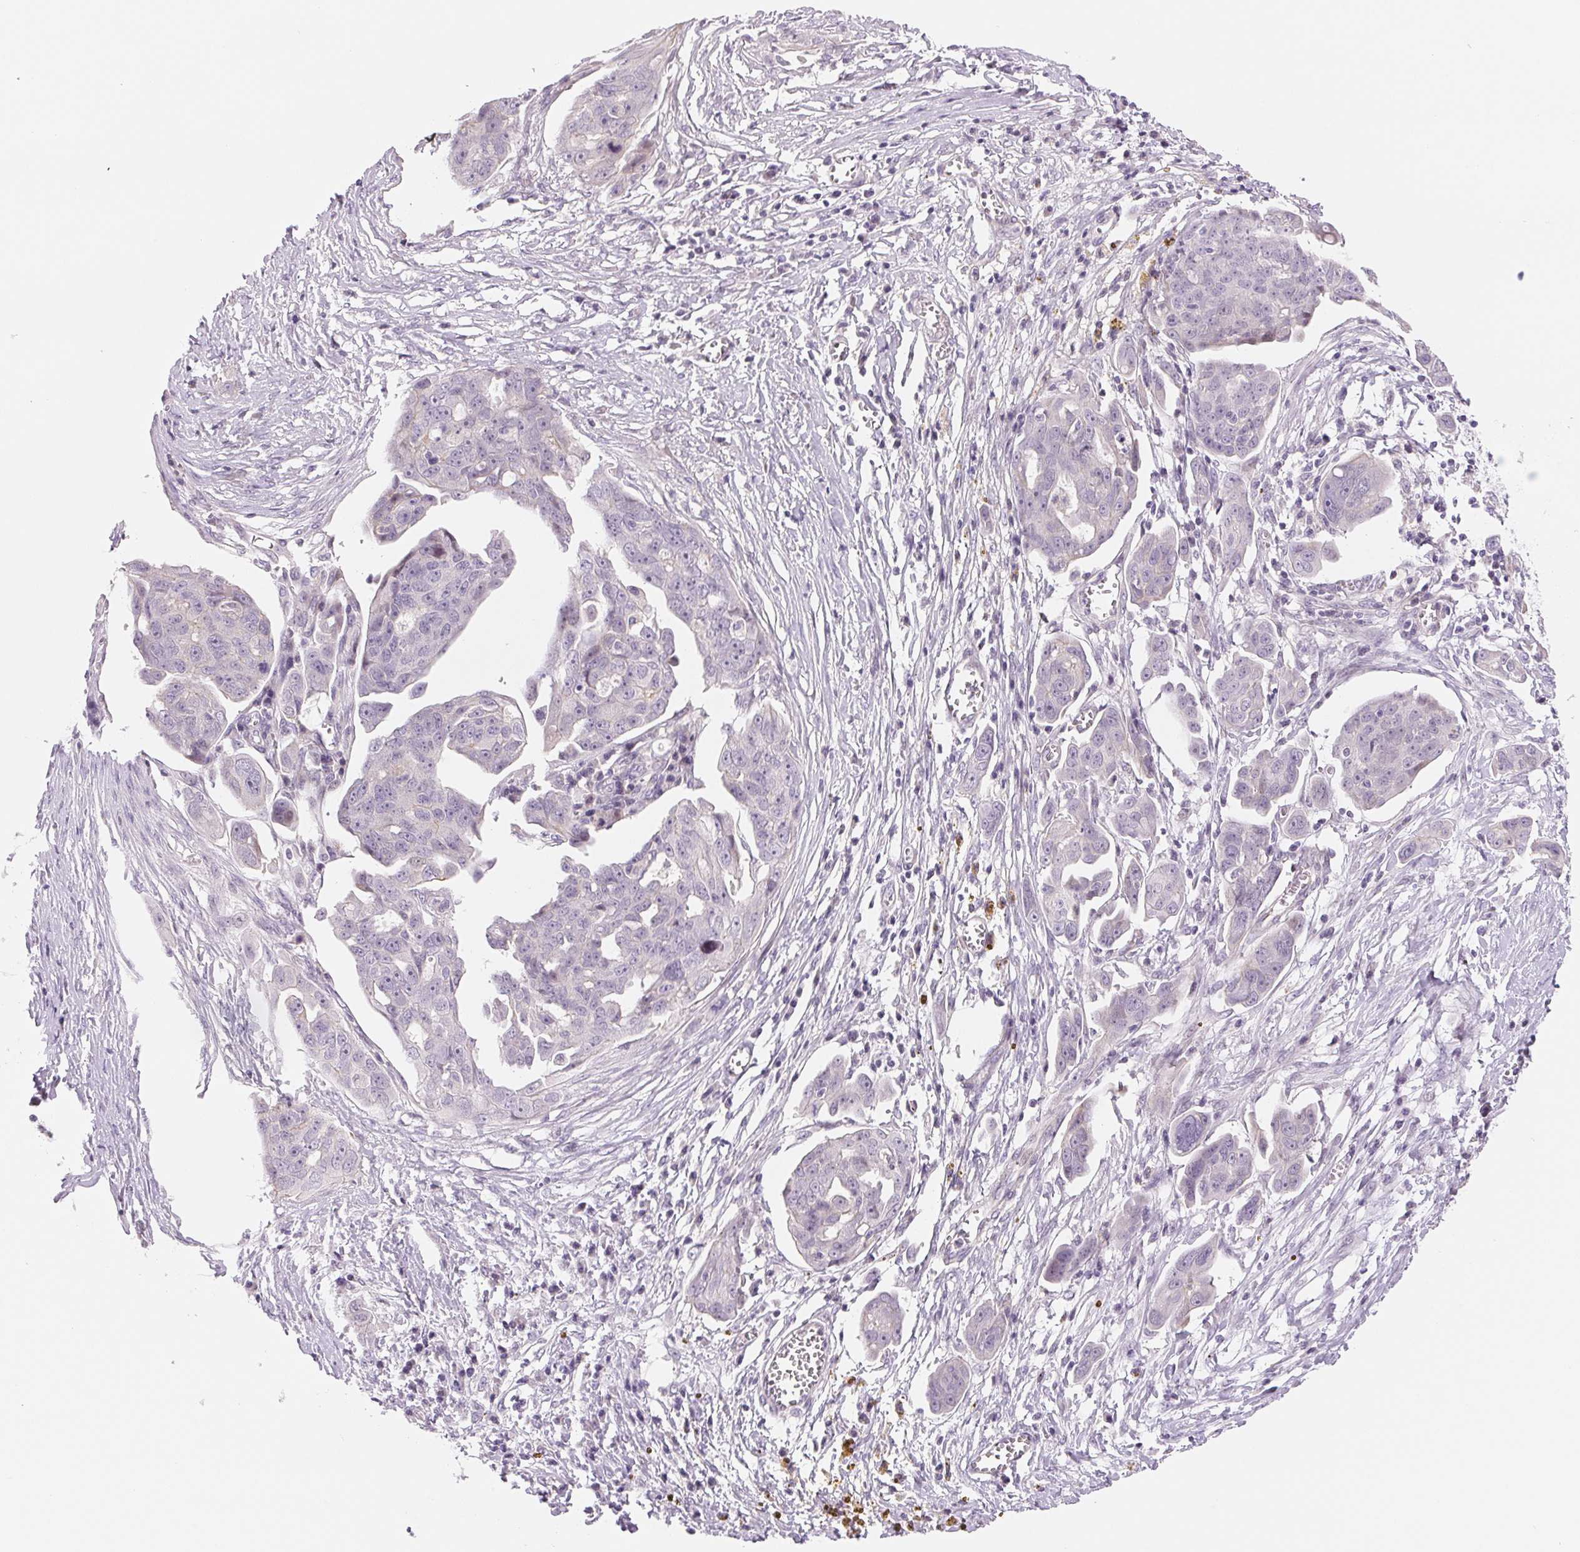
{"staining": {"intensity": "negative", "quantity": "none", "location": "none"}, "tissue": "ovarian cancer", "cell_type": "Tumor cells", "image_type": "cancer", "snomed": [{"axis": "morphology", "description": "Carcinoma, endometroid"}, {"axis": "topography", "description": "Ovary"}], "caption": "Immunohistochemistry histopathology image of human ovarian cancer (endometroid carcinoma) stained for a protein (brown), which exhibits no positivity in tumor cells.", "gene": "CCDC168", "patient": {"sex": "female", "age": 70}}